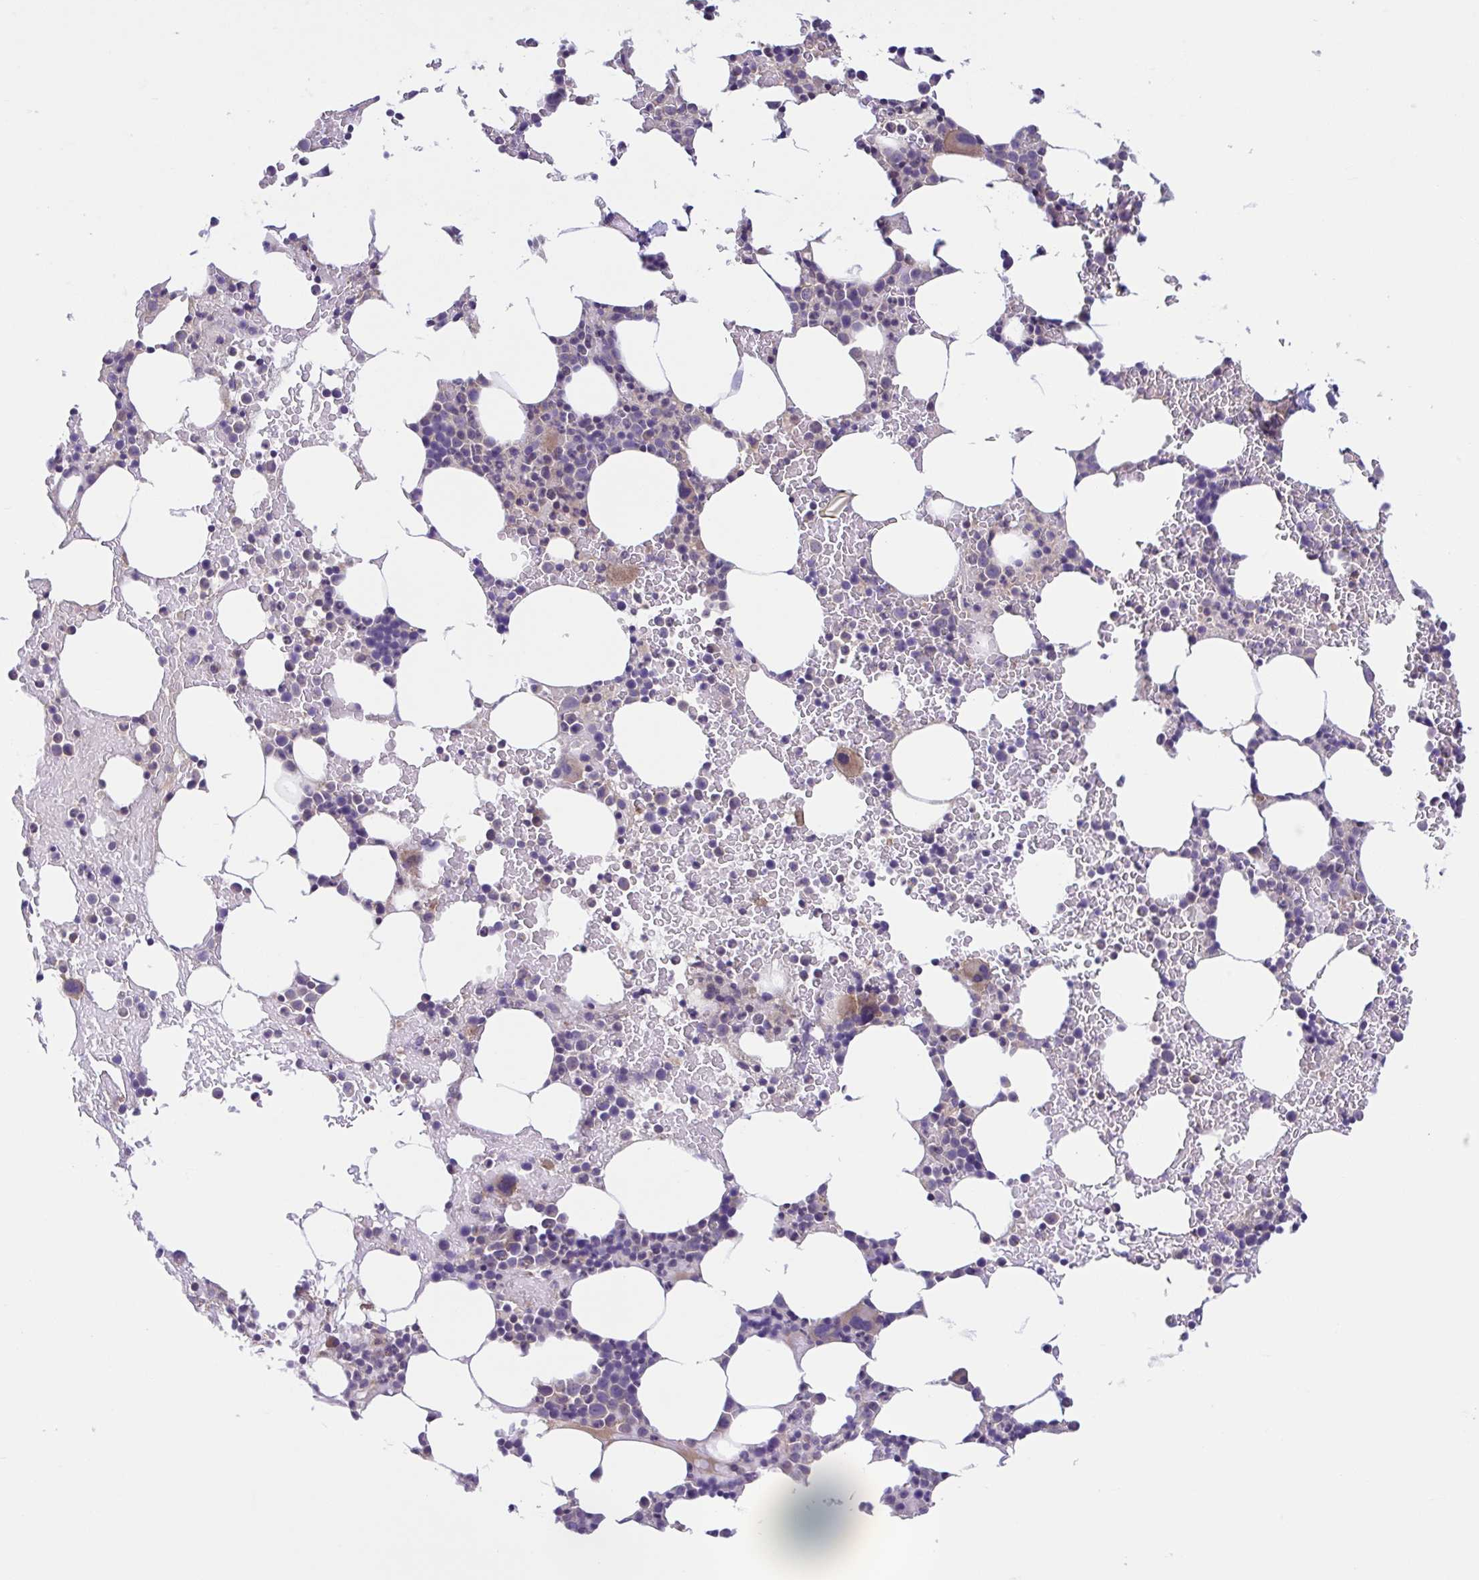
{"staining": {"intensity": "moderate", "quantity": "<25%", "location": "cytoplasmic/membranous"}, "tissue": "bone marrow", "cell_type": "Hematopoietic cells", "image_type": "normal", "snomed": [{"axis": "morphology", "description": "Normal tissue, NOS"}, {"axis": "topography", "description": "Bone marrow"}], "caption": "Bone marrow stained with DAB (3,3'-diaminobenzidine) immunohistochemistry reveals low levels of moderate cytoplasmic/membranous positivity in approximately <25% of hematopoietic cells. The staining is performed using DAB brown chromogen to label protein expression. The nuclei are counter-stained blue using hematoxylin.", "gene": "WNT9B", "patient": {"sex": "female", "age": 62}}